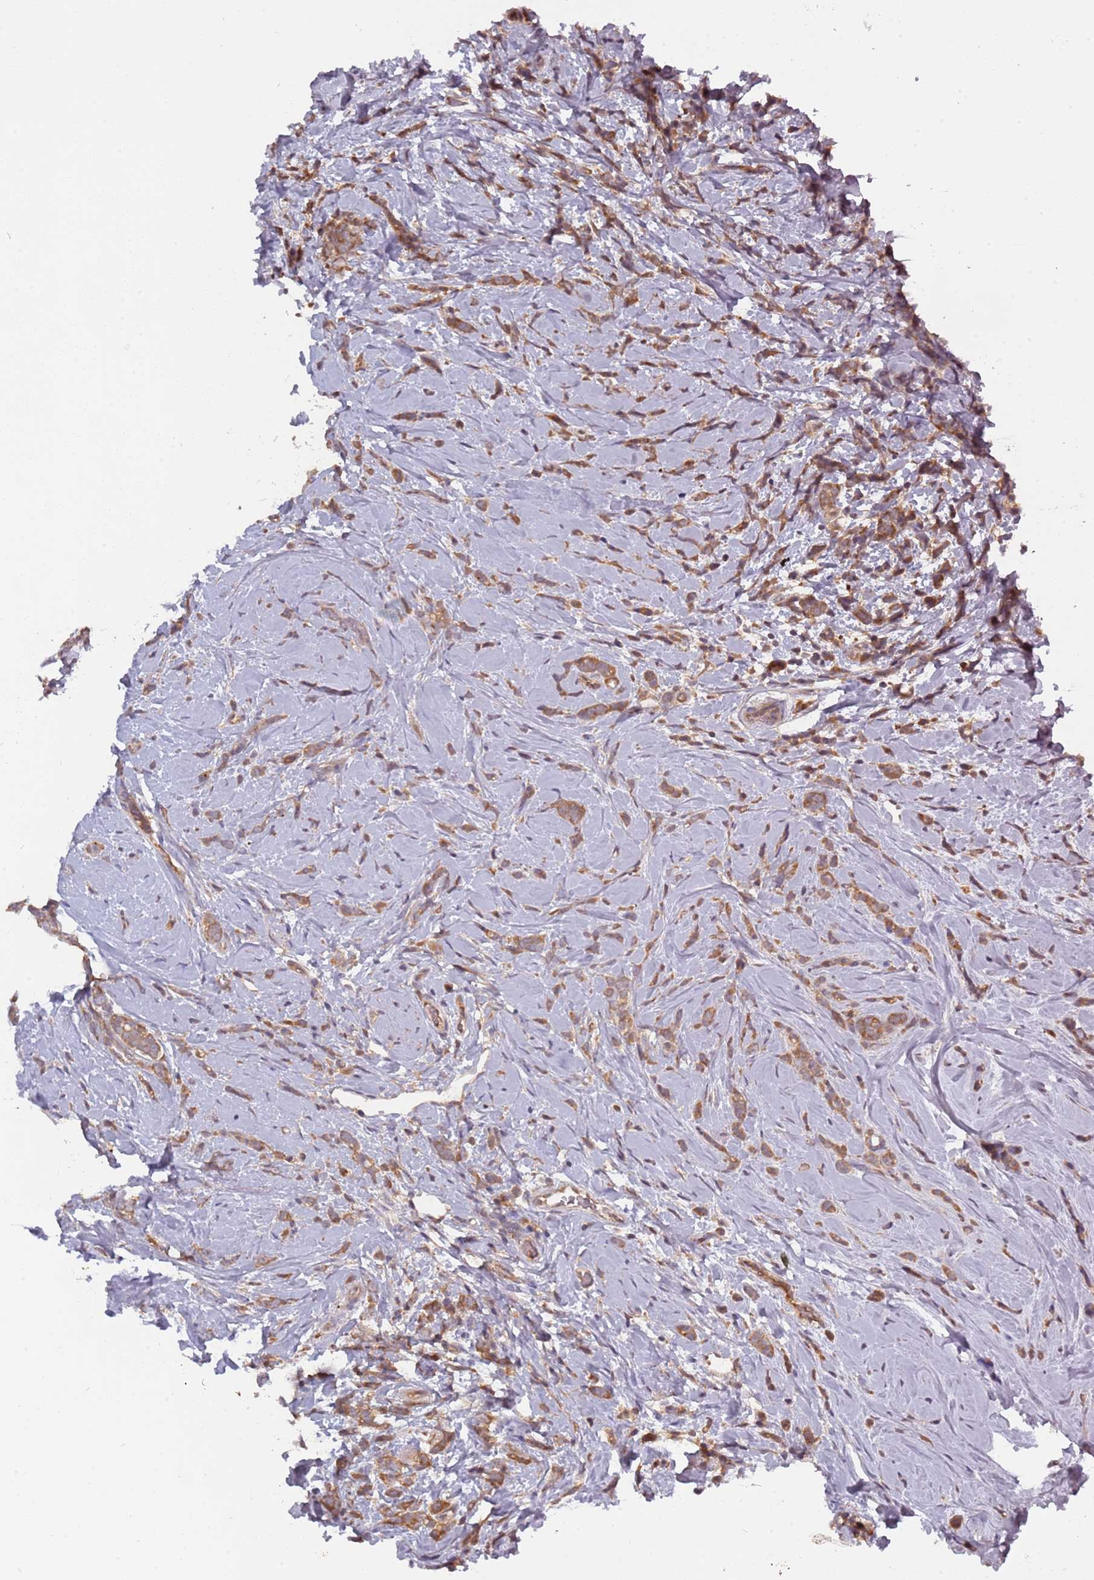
{"staining": {"intensity": "moderate", "quantity": ">75%", "location": "cytoplasmic/membranous"}, "tissue": "breast cancer", "cell_type": "Tumor cells", "image_type": "cancer", "snomed": [{"axis": "morphology", "description": "Lobular carcinoma"}, {"axis": "topography", "description": "Breast"}], "caption": "Immunohistochemistry photomicrograph of lobular carcinoma (breast) stained for a protein (brown), which displays medium levels of moderate cytoplasmic/membranous expression in about >75% of tumor cells.", "gene": "USP32", "patient": {"sex": "female", "age": 58}}